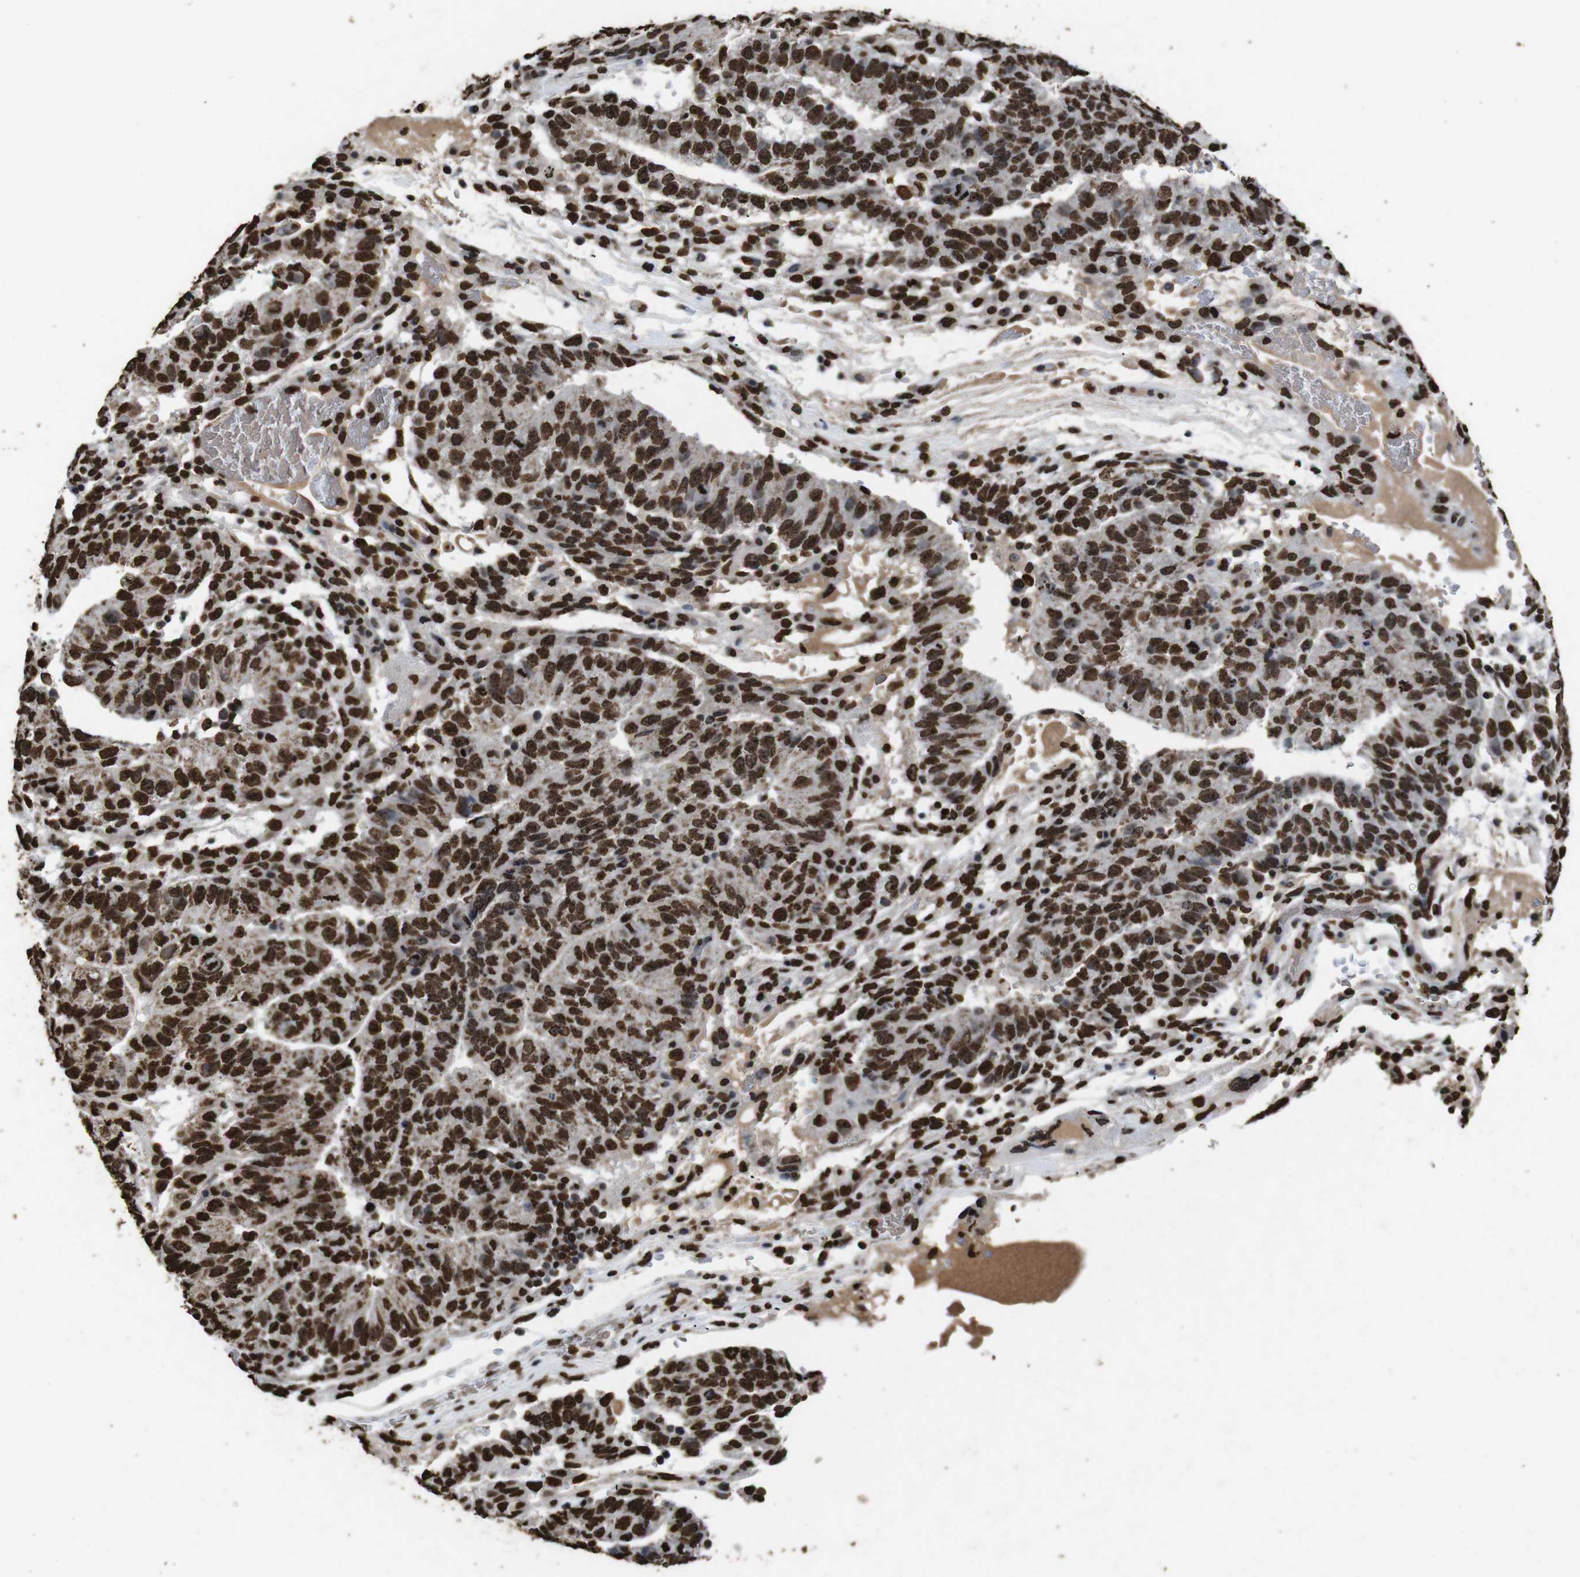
{"staining": {"intensity": "strong", "quantity": ">75%", "location": "nuclear"}, "tissue": "testis cancer", "cell_type": "Tumor cells", "image_type": "cancer", "snomed": [{"axis": "morphology", "description": "Seminoma, NOS"}, {"axis": "morphology", "description": "Carcinoma, Embryonal, NOS"}, {"axis": "topography", "description": "Testis"}], "caption": "Testis cancer stained with a brown dye exhibits strong nuclear positive positivity in approximately >75% of tumor cells.", "gene": "MDM2", "patient": {"sex": "male", "age": 52}}